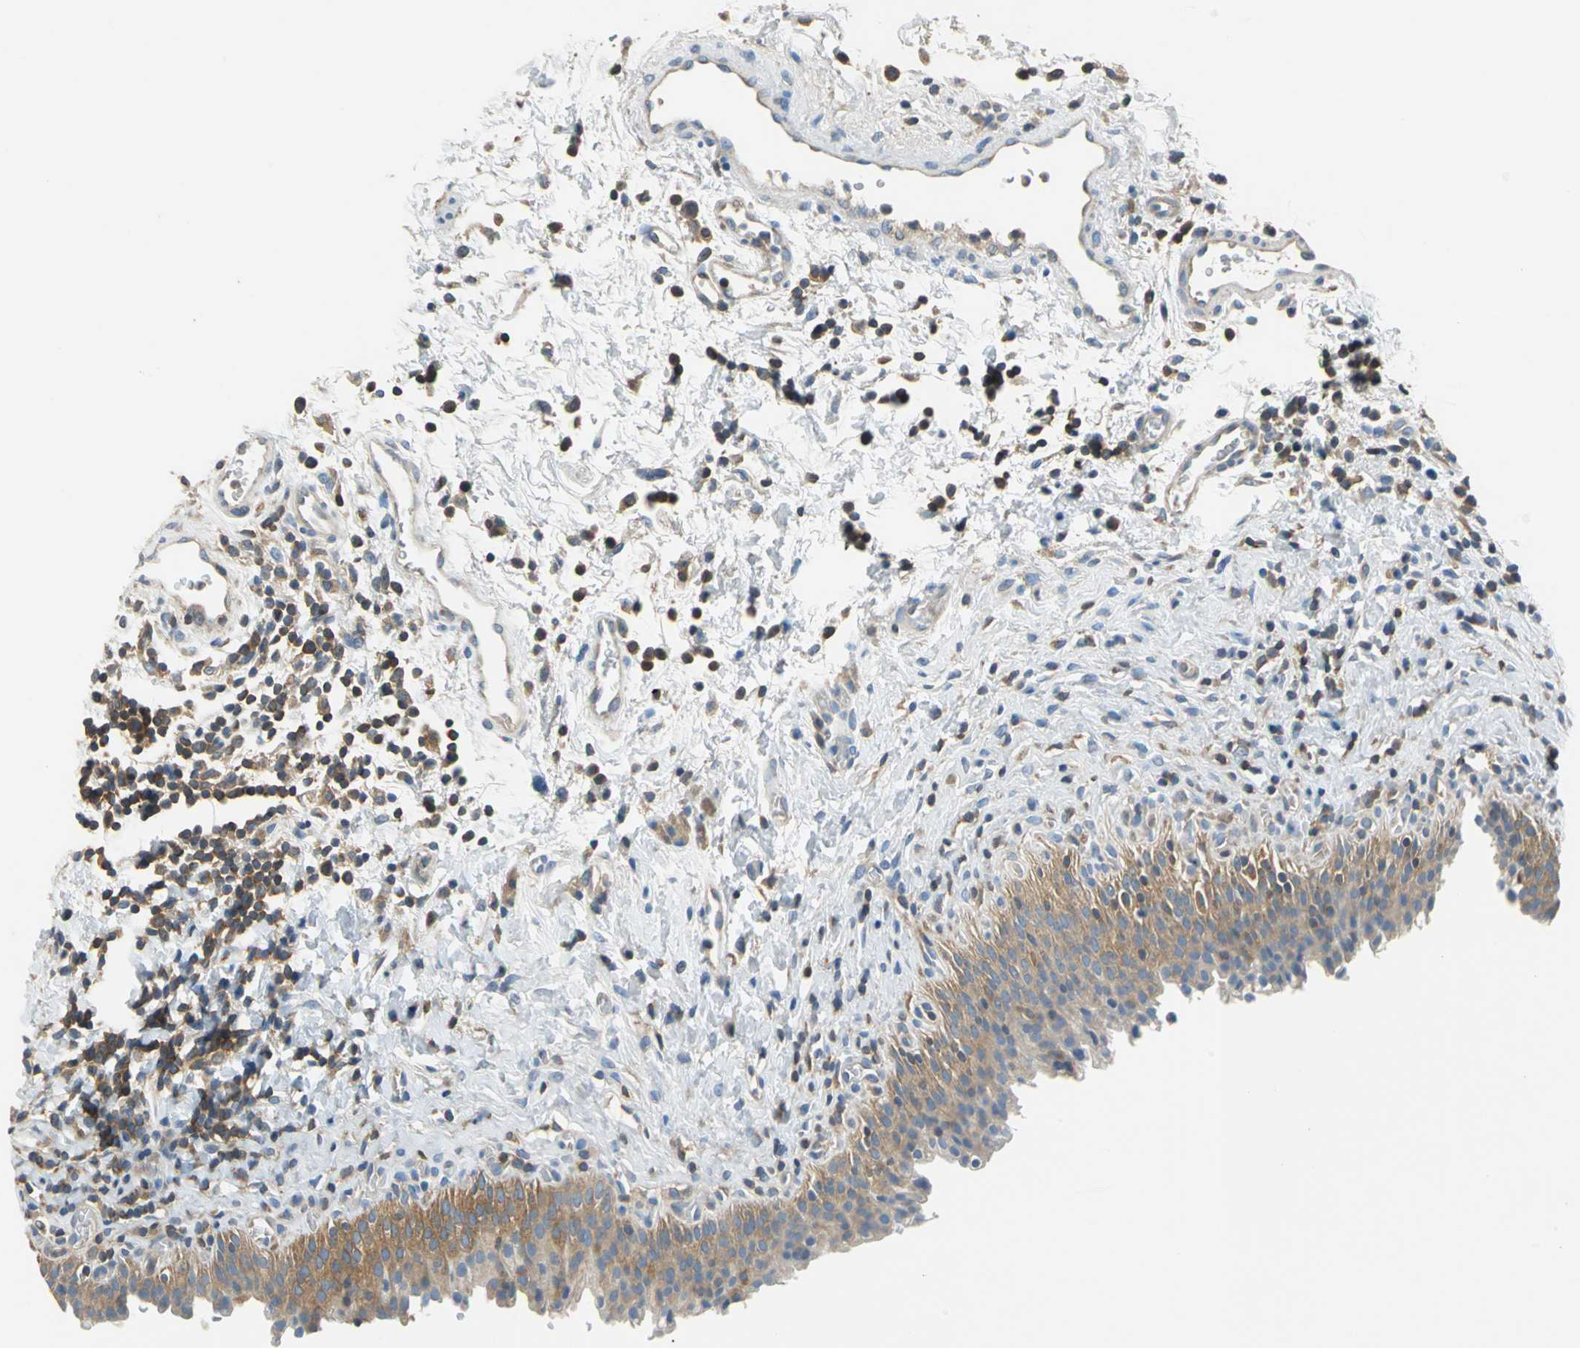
{"staining": {"intensity": "moderate", "quantity": "25%-75%", "location": "cytoplasmic/membranous"}, "tissue": "urinary bladder", "cell_type": "Urothelial cells", "image_type": "normal", "snomed": [{"axis": "morphology", "description": "Normal tissue, NOS"}, {"axis": "topography", "description": "Urinary bladder"}], "caption": "Protein expression analysis of normal human urinary bladder reveals moderate cytoplasmic/membranous positivity in approximately 25%-75% of urothelial cells.", "gene": "PRKCA", "patient": {"sex": "male", "age": 51}}